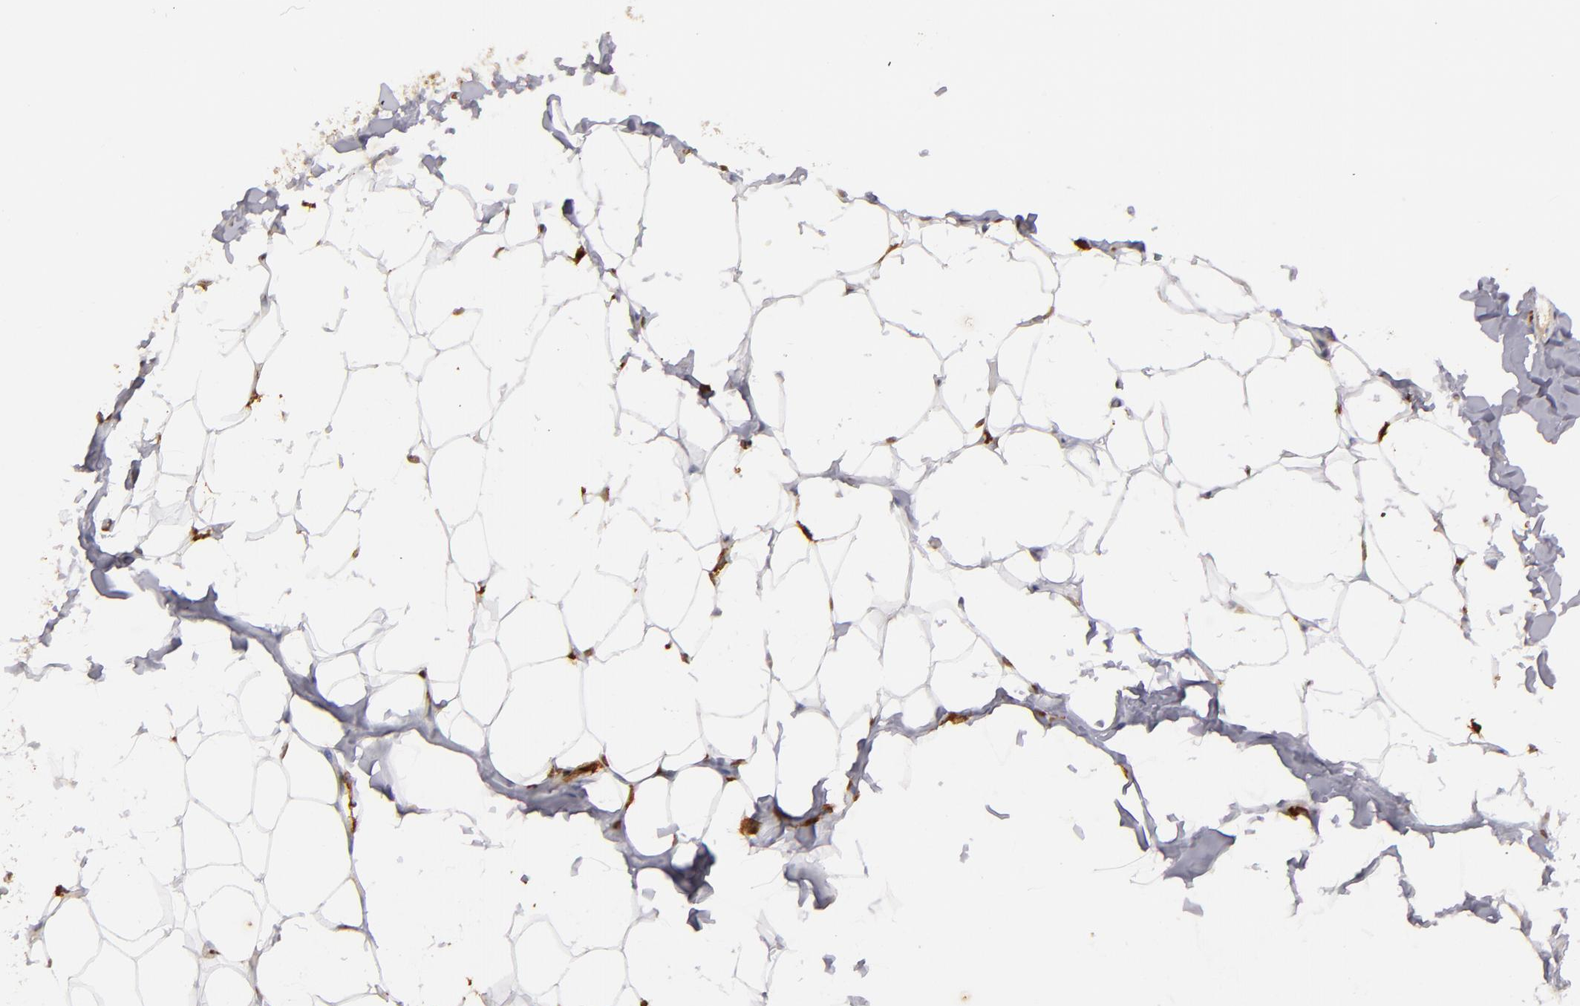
{"staining": {"intensity": "moderate", "quantity": ">75%", "location": "cytoplasmic/membranous"}, "tissue": "adipose tissue", "cell_type": "Adipocytes", "image_type": "normal", "snomed": [{"axis": "morphology", "description": "Normal tissue, NOS"}, {"axis": "topography", "description": "Soft tissue"}], "caption": "Adipose tissue stained with a brown dye exhibits moderate cytoplasmic/membranous positive positivity in about >75% of adipocytes.", "gene": "WAS", "patient": {"sex": "male", "age": 26}}